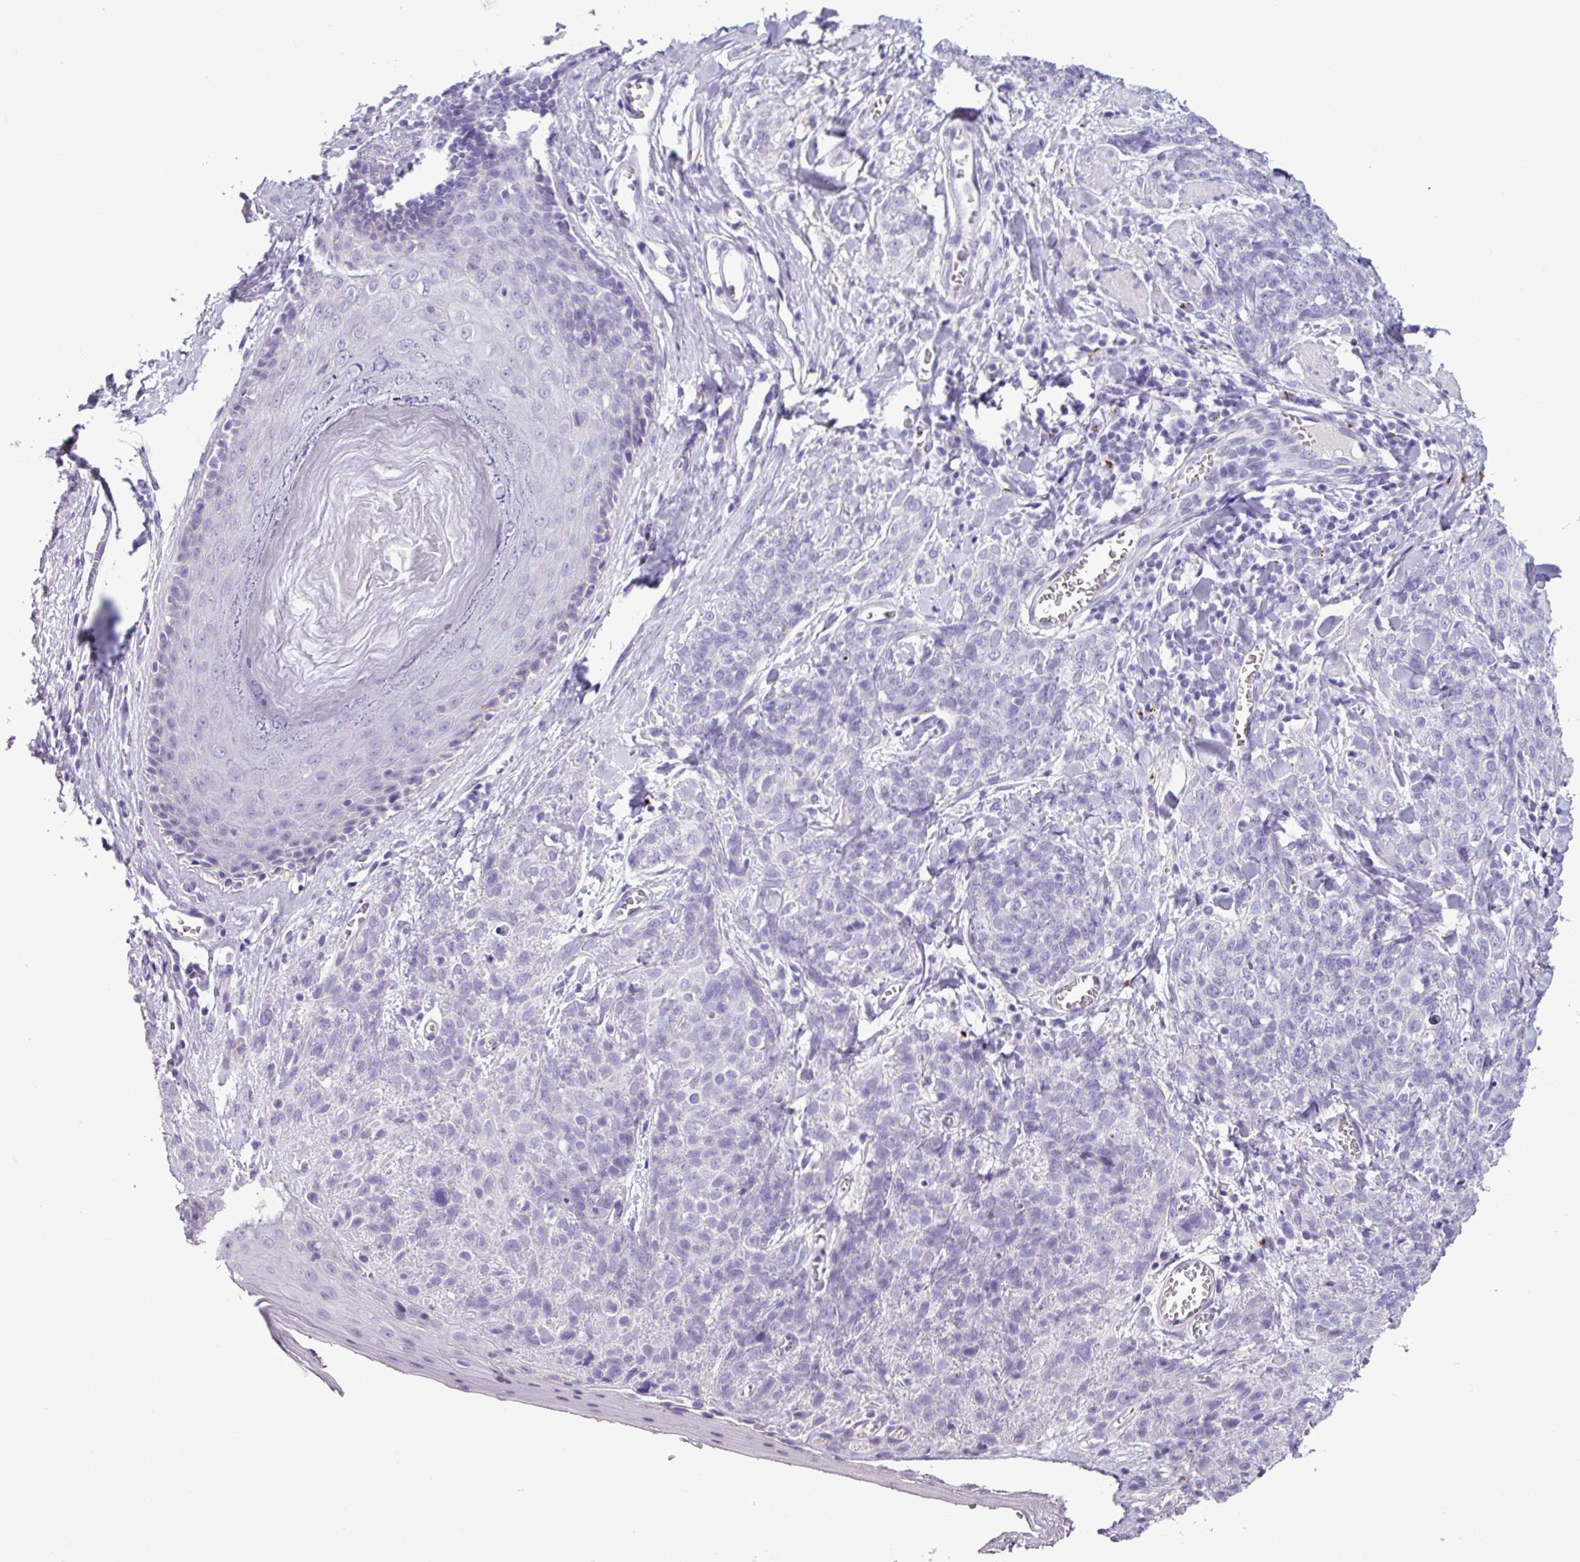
{"staining": {"intensity": "negative", "quantity": "none", "location": "none"}, "tissue": "skin cancer", "cell_type": "Tumor cells", "image_type": "cancer", "snomed": [{"axis": "morphology", "description": "Squamous cell carcinoma, NOS"}, {"axis": "topography", "description": "Skin"}, {"axis": "topography", "description": "Vulva"}], "caption": "DAB (3,3'-diaminobenzidine) immunohistochemical staining of human skin cancer (squamous cell carcinoma) exhibits no significant expression in tumor cells.", "gene": "IL17A", "patient": {"sex": "female", "age": 85}}